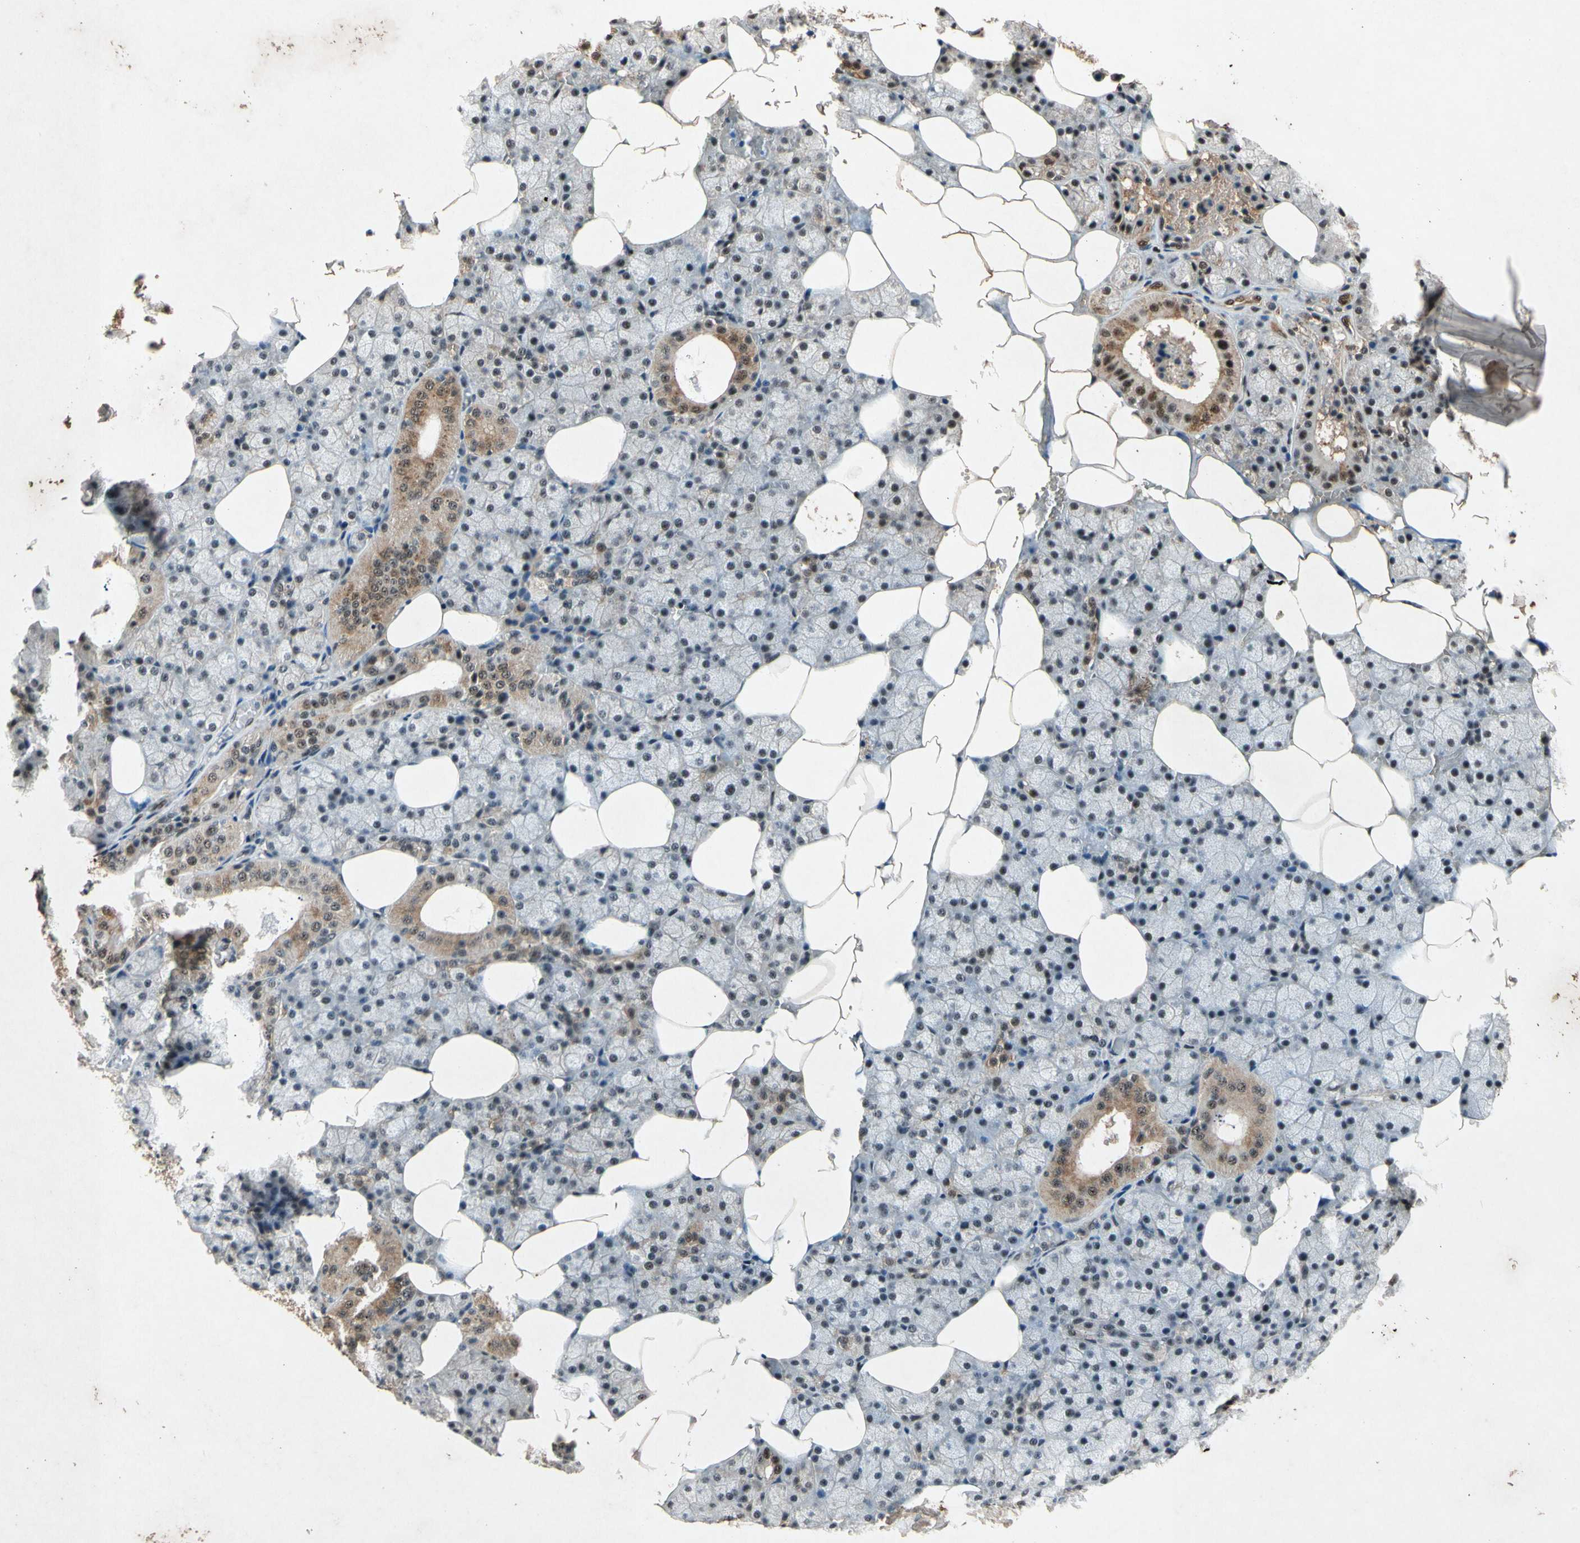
{"staining": {"intensity": "moderate", "quantity": ">75%", "location": "cytoplasmic/membranous,nuclear"}, "tissue": "salivary gland", "cell_type": "Glandular cells", "image_type": "normal", "snomed": [{"axis": "morphology", "description": "Normal tissue, NOS"}, {"axis": "topography", "description": "Salivary gland"}], "caption": "Immunohistochemistry (DAB (3,3'-diaminobenzidine)) staining of benign salivary gland reveals moderate cytoplasmic/membranous,nuclear protein expression in about >75% of glandular cells. Using DAB (brown) and hematoxylin (blue) stains, captured at high magnification using brightfield microscopy.", "gene": "PML", "patient": {"sex": "male", "age": 62}}